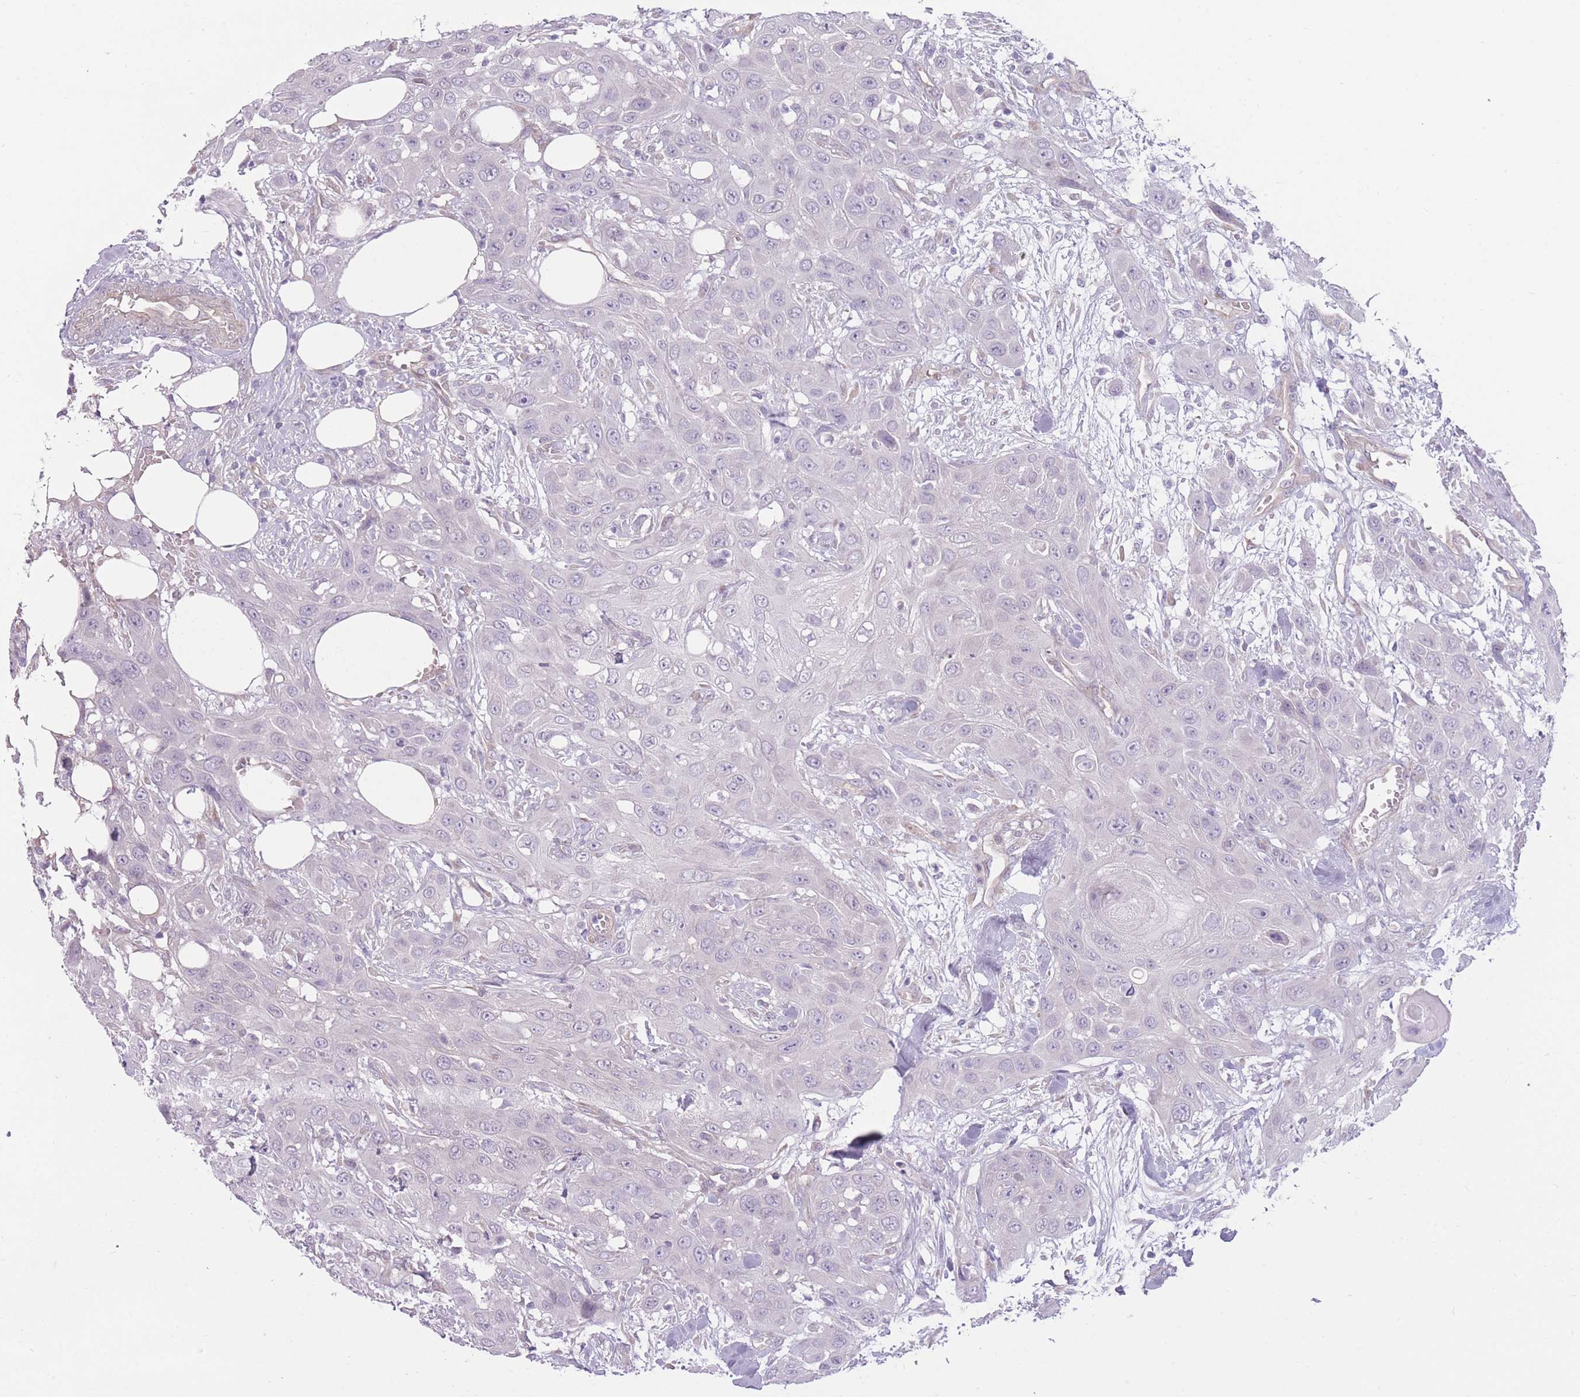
{"staining": {"intensity": "negative", "quantity": "none", "location": "none"}, "tissue": "head and neck cancer", "cell_type": "Tumor cells", "image_type": "cancer", "snomed": [{"axis": "morphology", "description": "Squamous cell carcinoma, NOS"}, {"axis": "topography", "description": "Head-Neck"}], "caption": "Immunohistochemistry (IHC) micrograph of human squamous cell carcinoma (head and neck) stained for a protein (brown), which exhibits no staining in tumor cells.", "gene": "PGRMC2", "patient": {"sex": "male", "age": 81}}